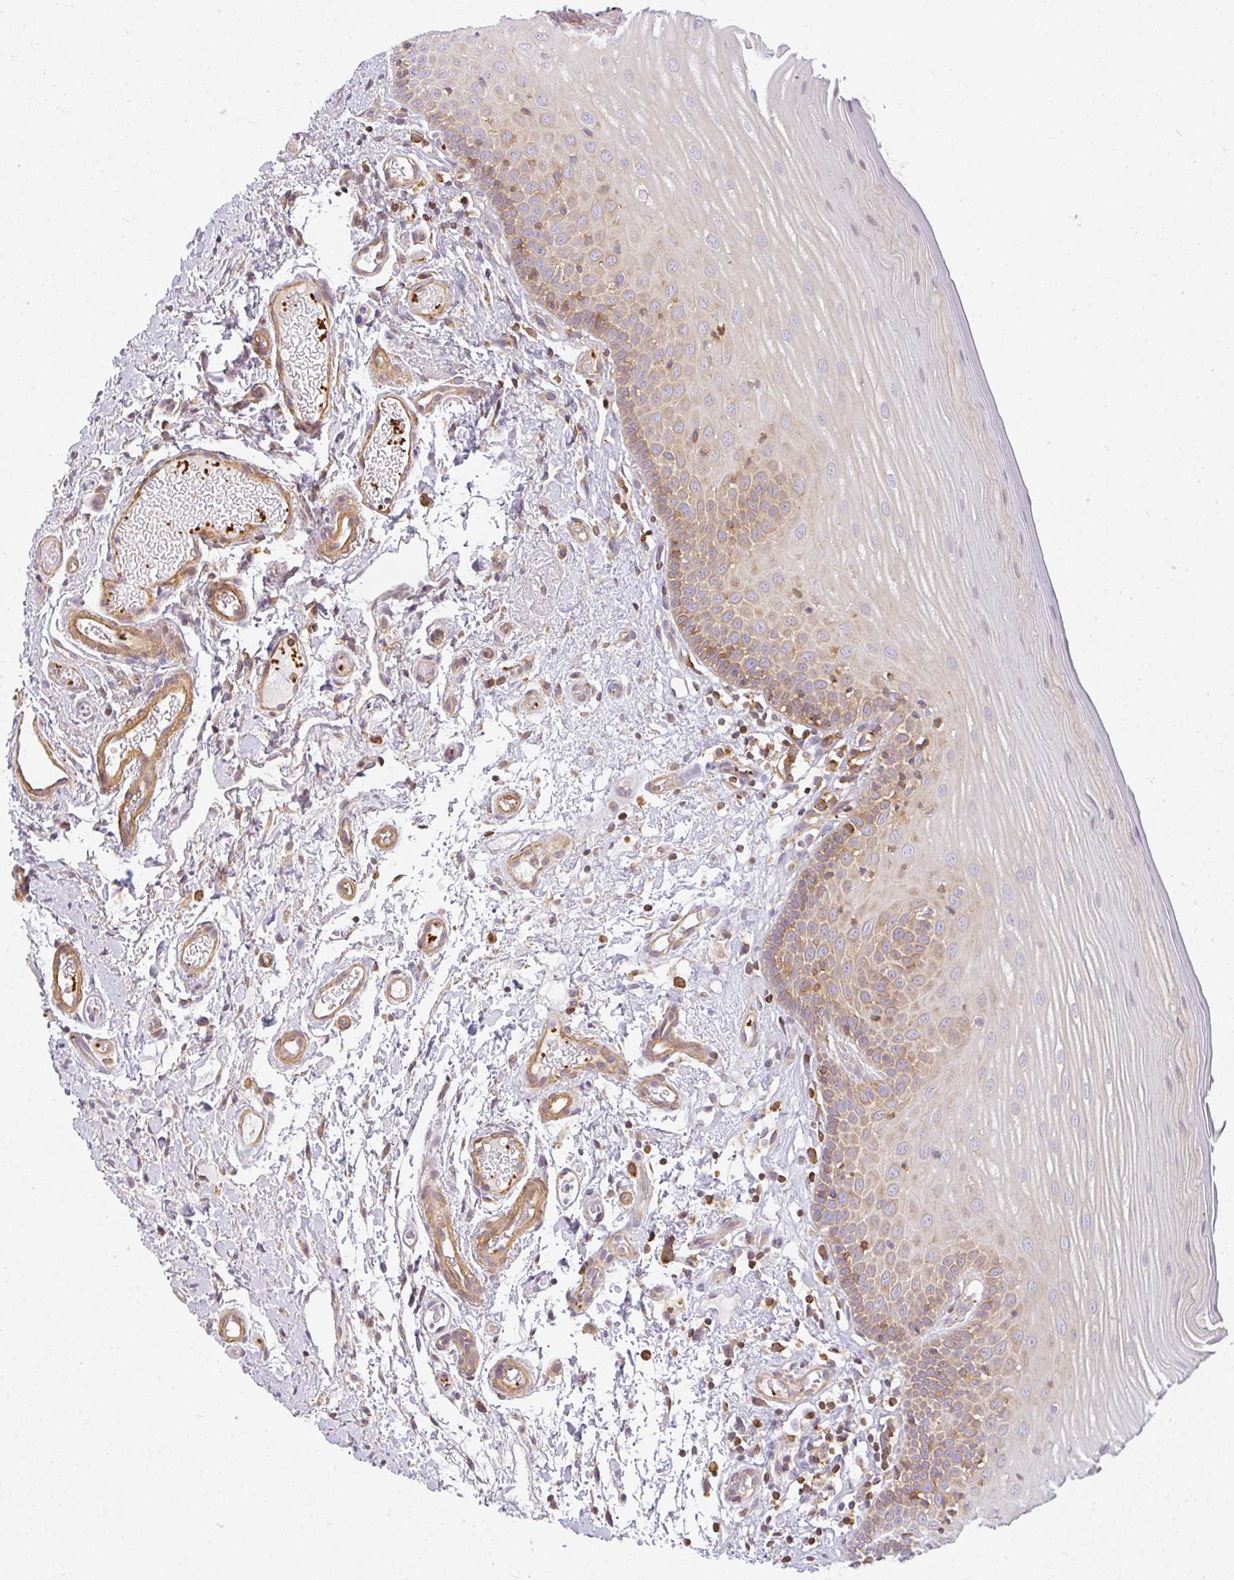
{"staining": {"intensity": "moderate", "quantity": "25%-75%", "location": "cytoplasmic/membranous"}, "tissue": "oral mucosa", "cell_type": "Squamous epithelial cells", "image_type": "normal", "snomed": [{"axis": "morphology", "description": "Normal tissue, NOS"}, {"axis": "topography", "description": "Oral tissue"}, {"axis": "topography", "description": "Tounge, NOS"}, {"axis": "topography", "description": "Head-Neck"}], "caption": "DAB immunohistochemical staining of benign oral mucosa exhibits moderate cytoplasmic/membranous protein positivity in about 25%-75% of squamous epithelial cells. (IHC, brightfield microscopy, high magnification).", "gene": "SULF1", "patient": {"sex": "female", "age": 84}}